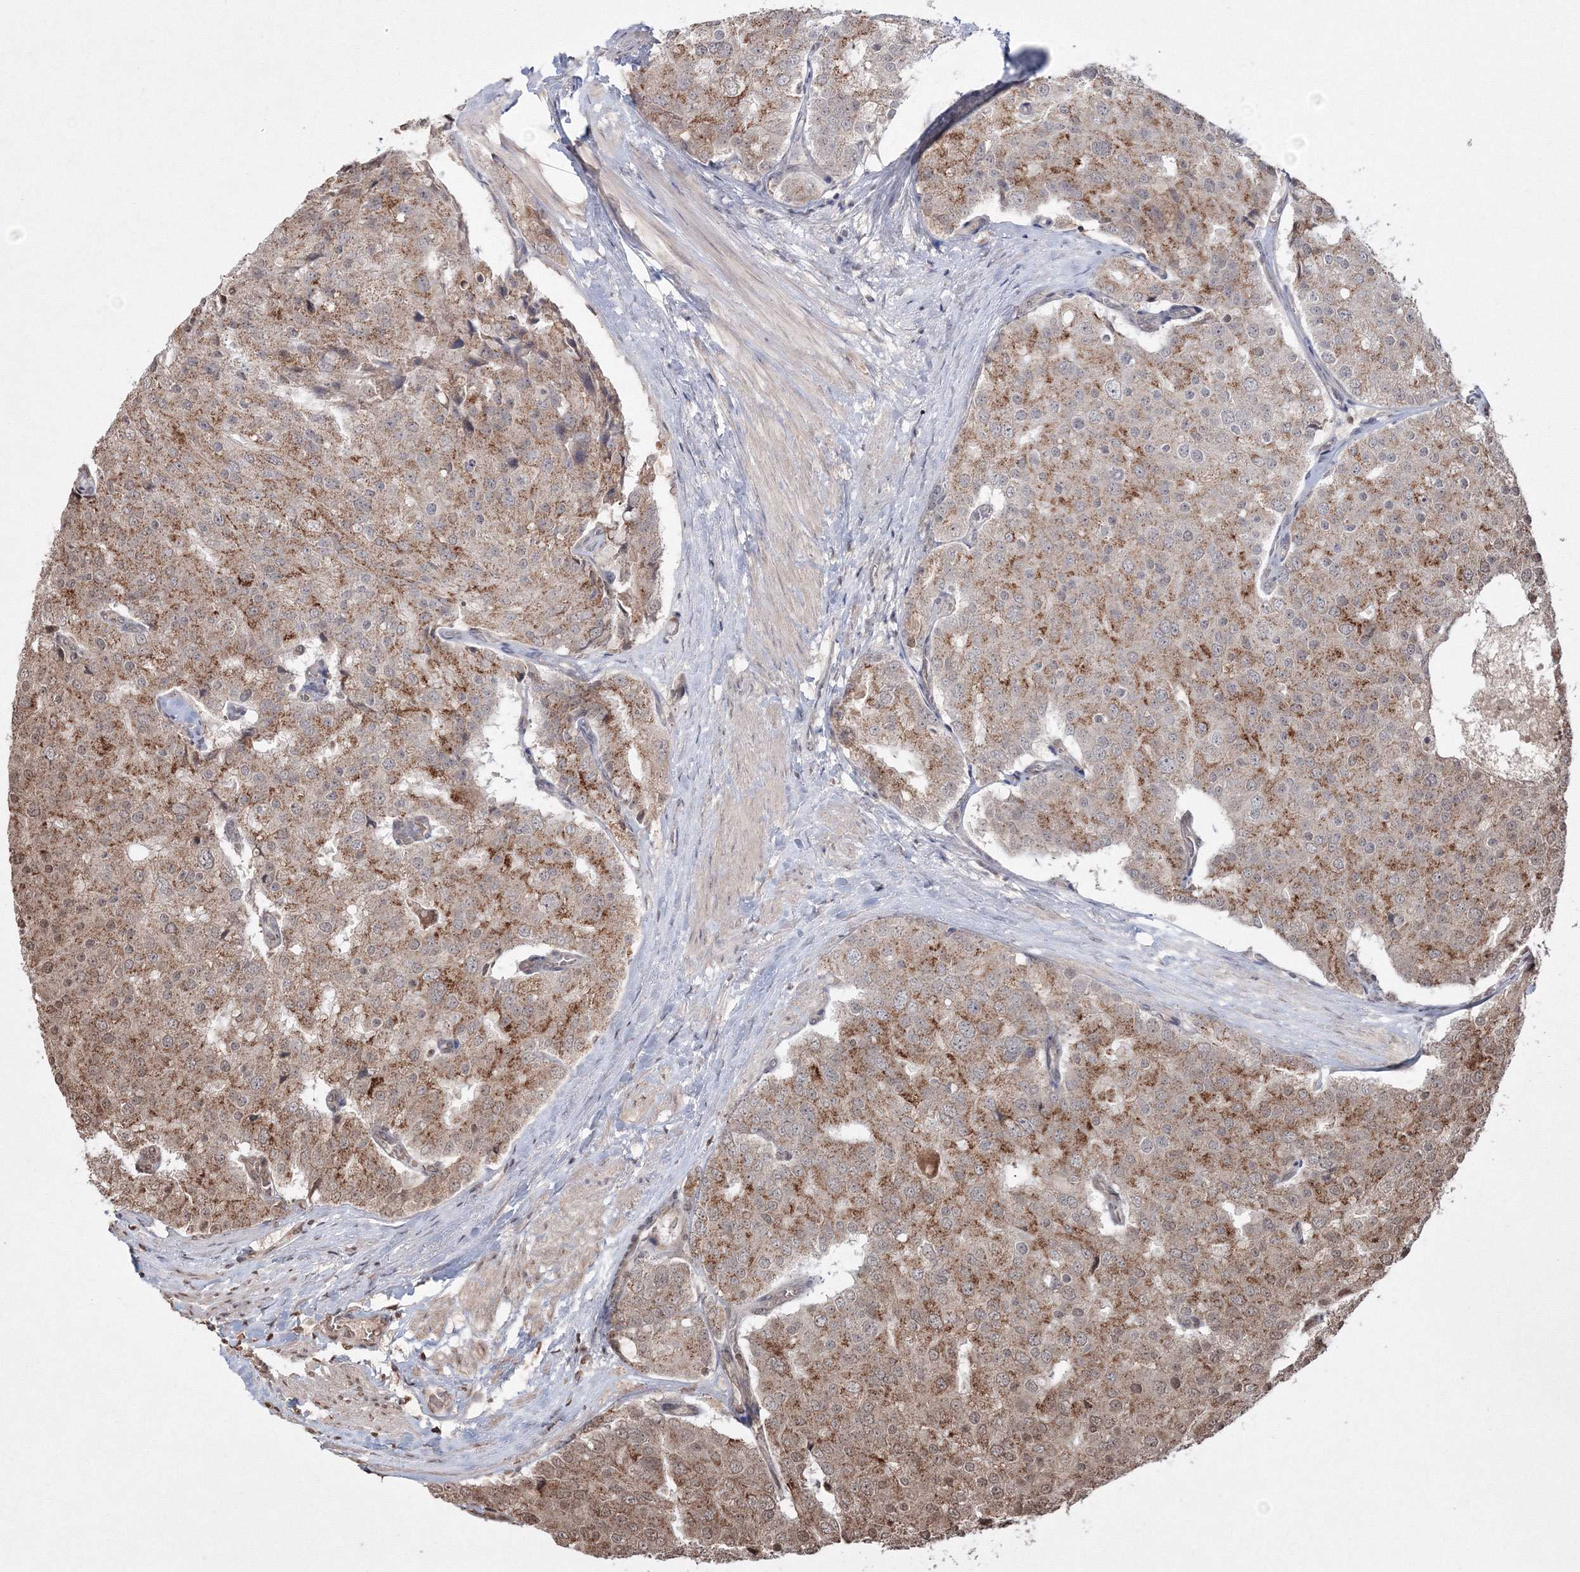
{"staining": {"intensity": "moderate", "quantity": "25%-75%", "location": "cytoplasmic/membranous,nuclear"}, "tissue": "prostate cancer", "cell_type": "Tumor cells", "image_type": "cancer", "snomed": [{"axis": "morphology", "description": "Adenocarcinoma, High grade"}, {"axis": "topography", "description": "Prostate"}], "caption": "Approximately 25%-75% of tumor cells in human prostate cancer (high-grade adenocarcinoma) display moderate cytoplasmic/membranous and nuclear protein staining as visualized by brown immunohistochemical staining.", "gene": "PEX13", "patient": {"sex": "male", "age": 50}}